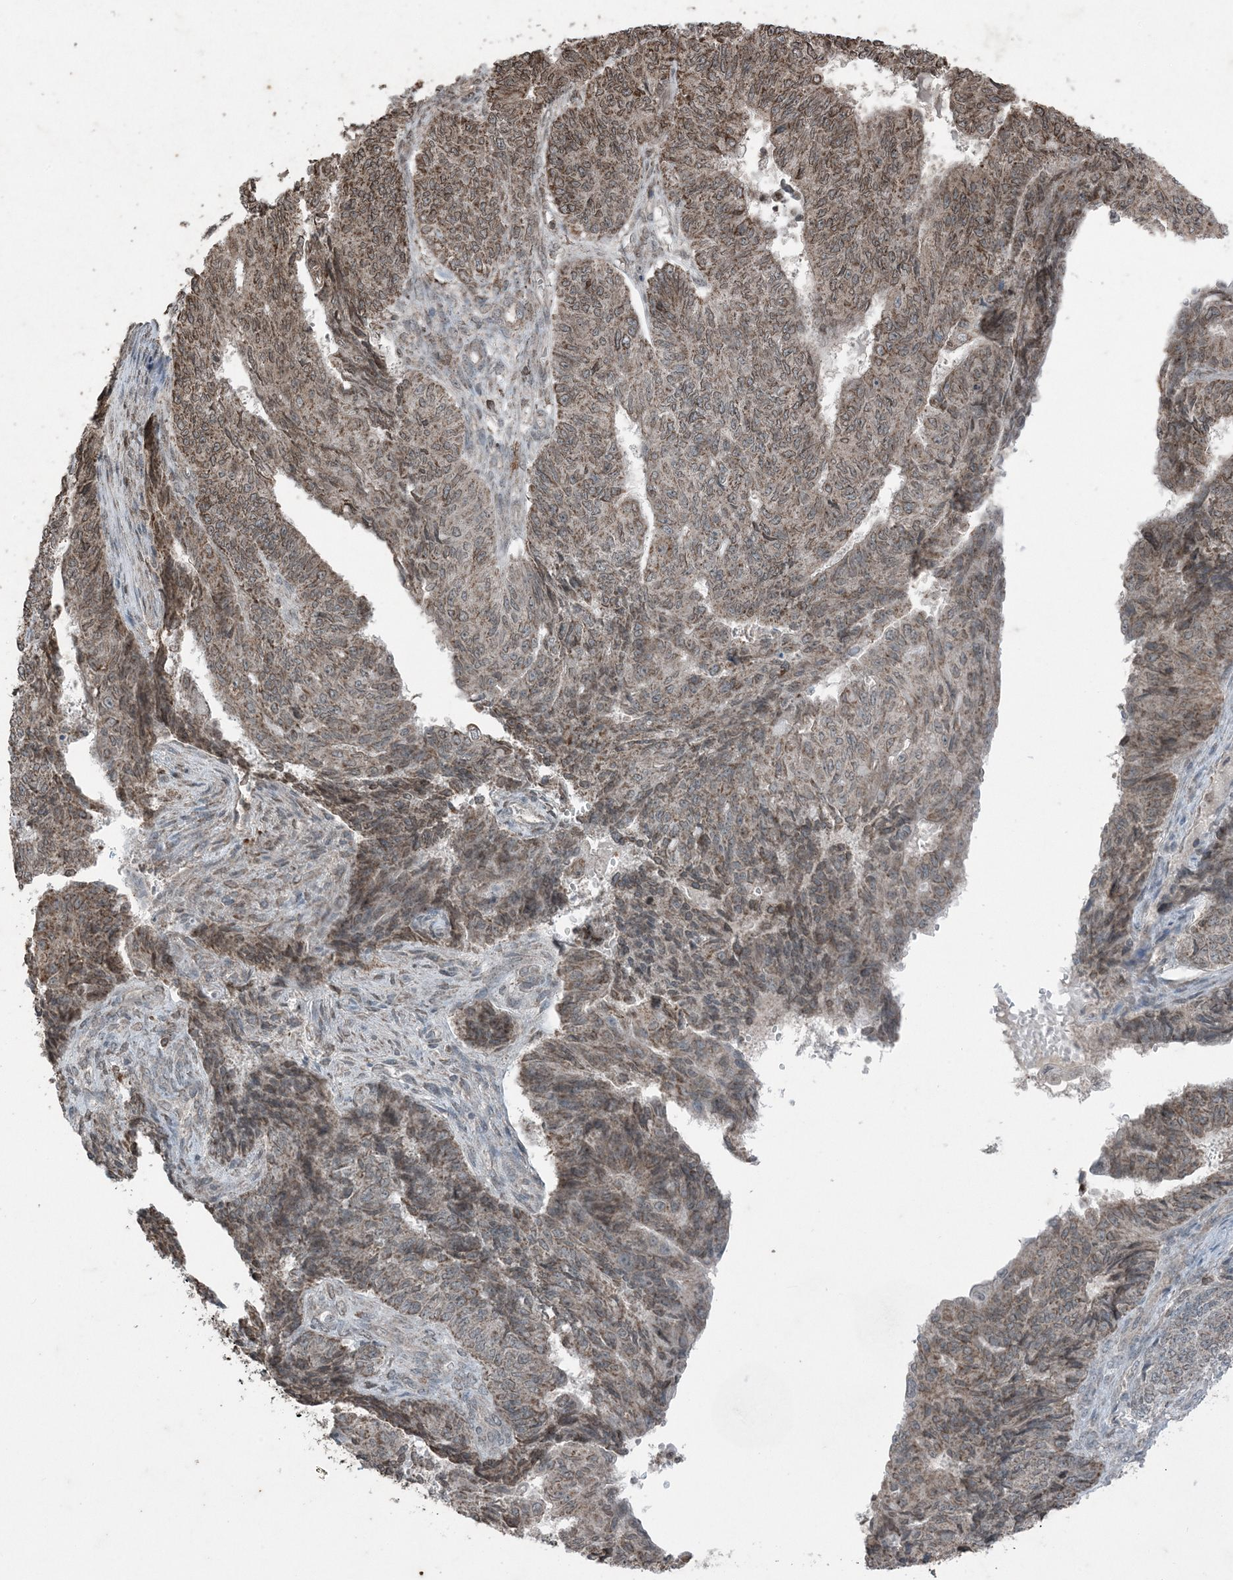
{"staining": {"intensity": "moderate", "quantity": ">75%", "location": "cytoplasmic/membranous,nuclear"}, "tissue": "endometrial cancer", "cell_type": "Tumor cells", "image_type": "cancer", "snomed": [{"axis": "morphology", "description": "Adenocarcinoma, NOS"}, {"axis": "topography", "description": "Endometrium"}], "caption": "Approximately >75% of tumor cells in human endometrial cancer (adenocarcinoma) display moderate cytoplasmic/membranous and nuclear protein staining as visualized by brown immunohistochemical staining.", "gene": "GNL1", "patient": {"sex": "female", "age": 32}}